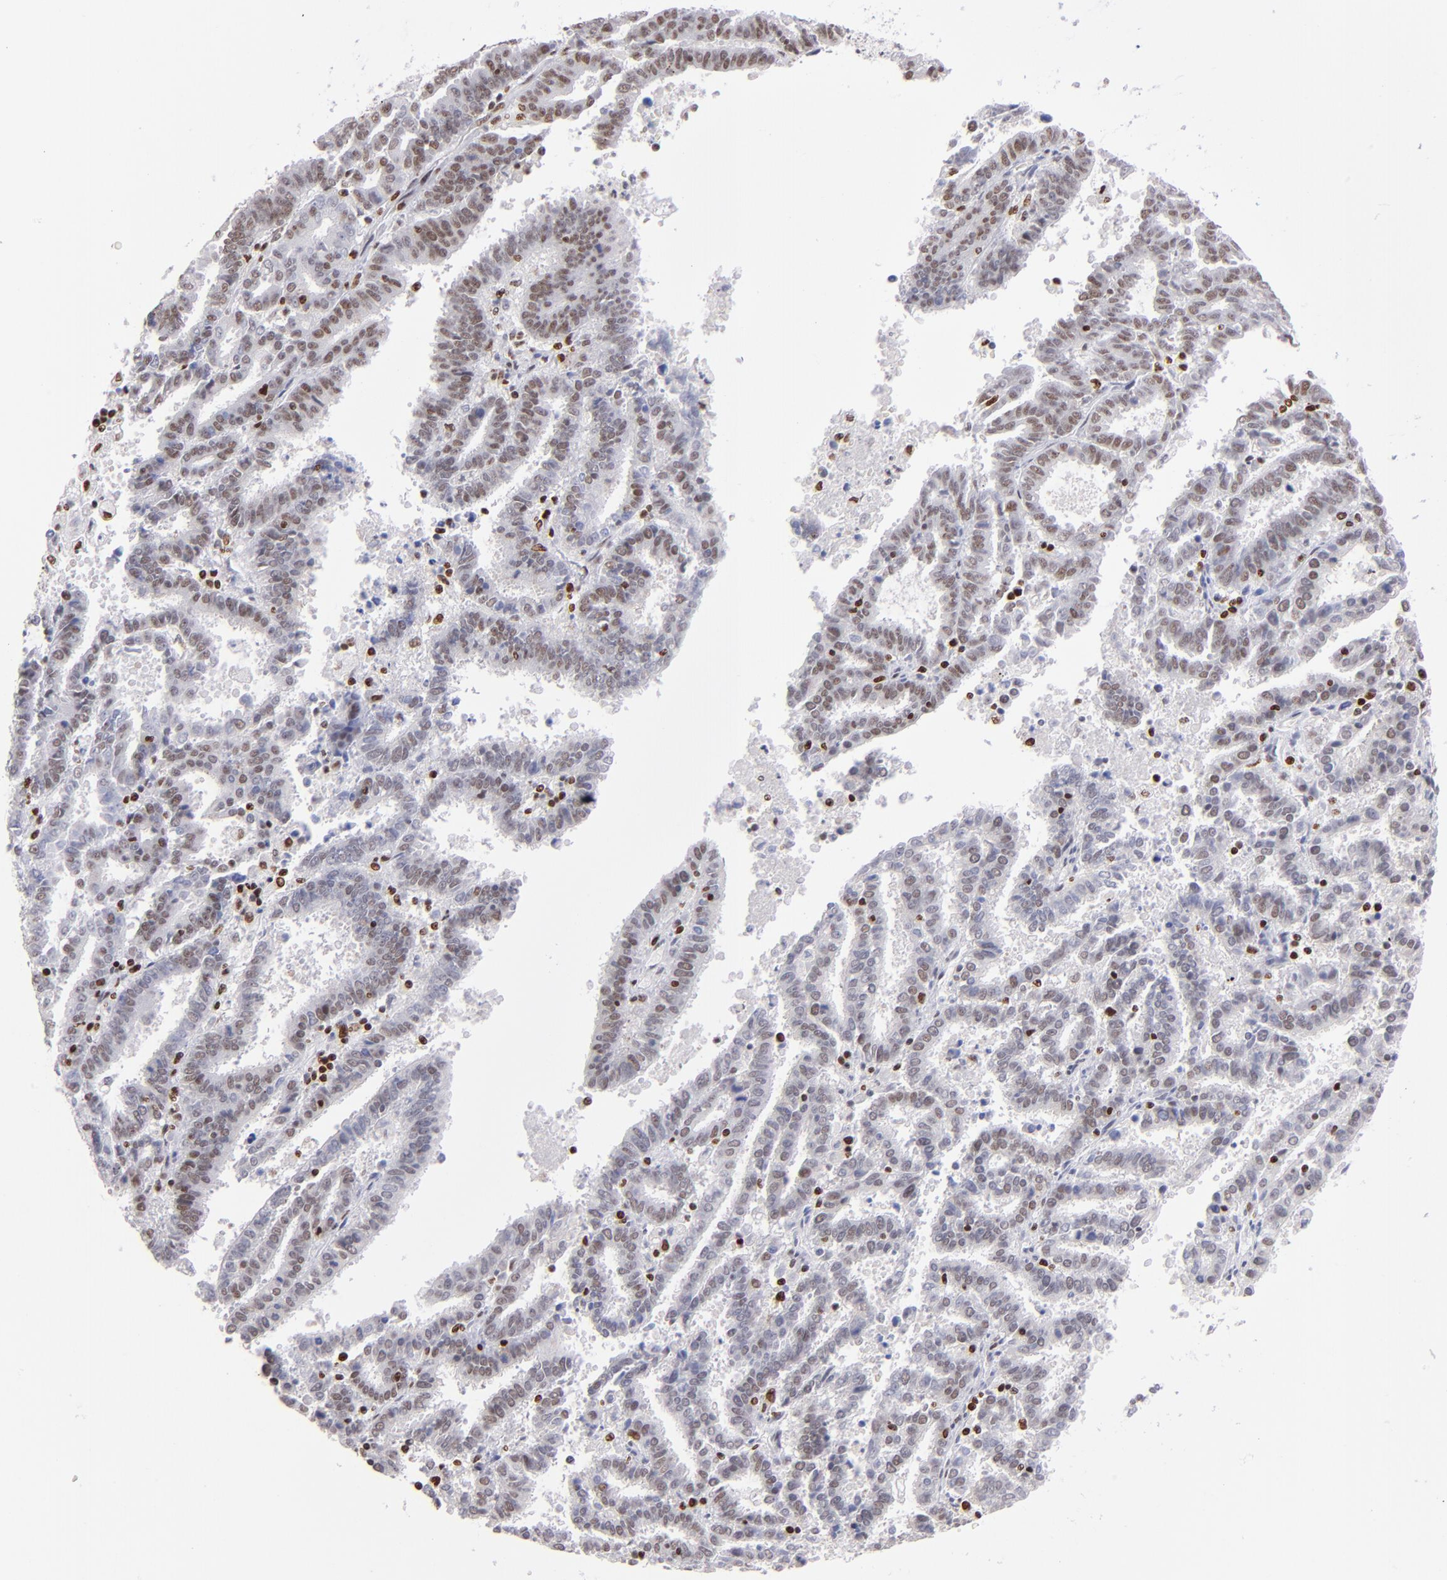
{"staining": {"intensity": "weak", "quantity": "25%-75%", "location": "nuclear"}, "tissue": "endometrial cancer", "cell_type": "Tumor cells", "image_type": "cancer", "snomed": [{"axis": "morphology", "description": "Adenocarcinoma, NOS"}, {"axis": "topography", "description": "Uterus"}], "caption": "Immunohistochemical staining of human endometrial cancer demonstrates low levels of weak nuclear positivity in about 25%-75% of tumor cells.", "gene": "POLA1", "patient": {"sex": "female", "age": 83}}